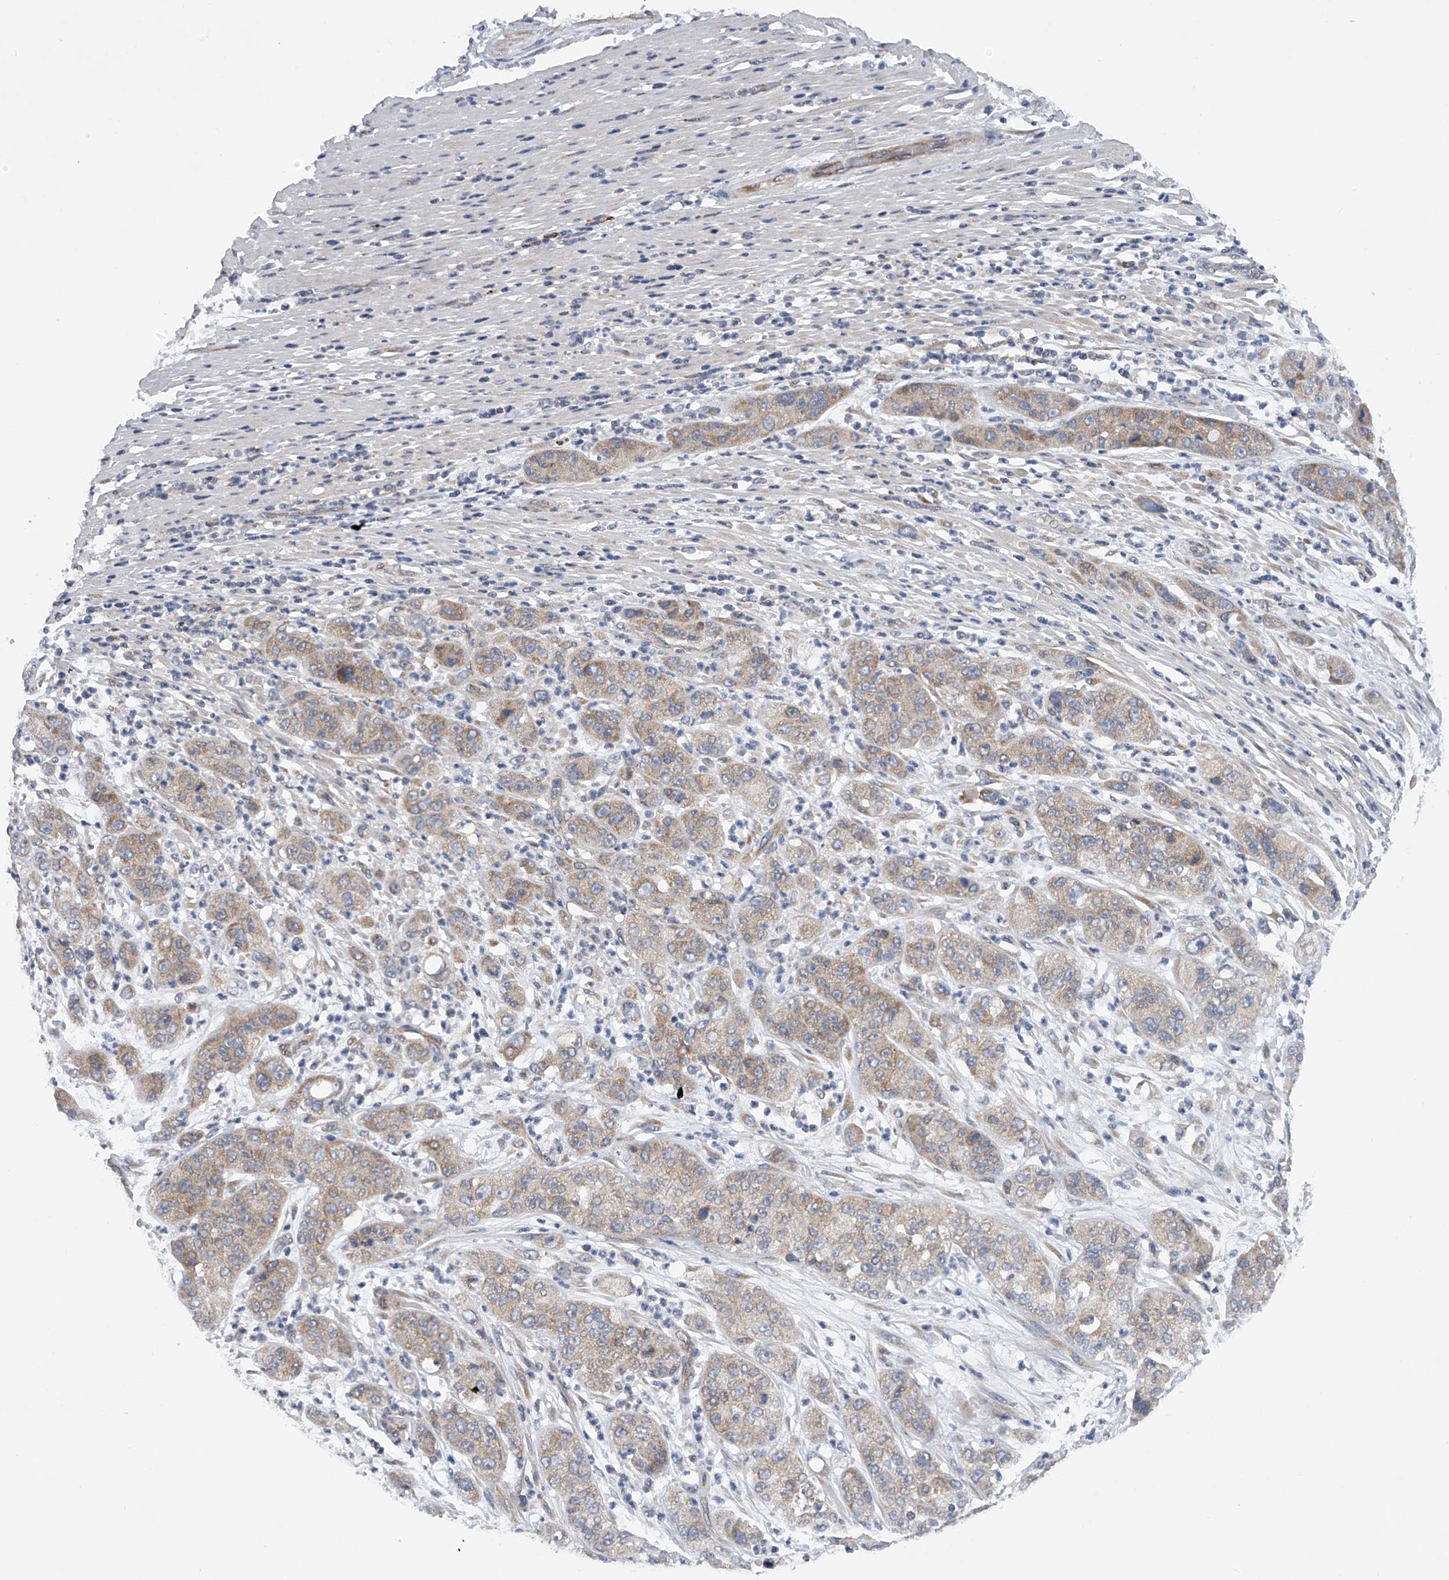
{"staining": {"intensity": "weak", "quantity": ">75%", "location": "cytoplasmic/membranous"}, "tissue": "pancreatic cancer", "cell_type": "Tumor cells", "image_type": "cancer", "snomed": [{"axis": "morphology", "description": "Adenocarcinoma, NOS"}, {"axis": "topography", "description": "Pancreas"}], "caption": "Immunohistochemistry (DAB) staining of pancreatic adenocarcinoma displays weak cytoplasmic/membranous protein expression in about >75% of tumor cells.", "gene": "RNF5", "patient": {"sex": "female", "age": 78}}